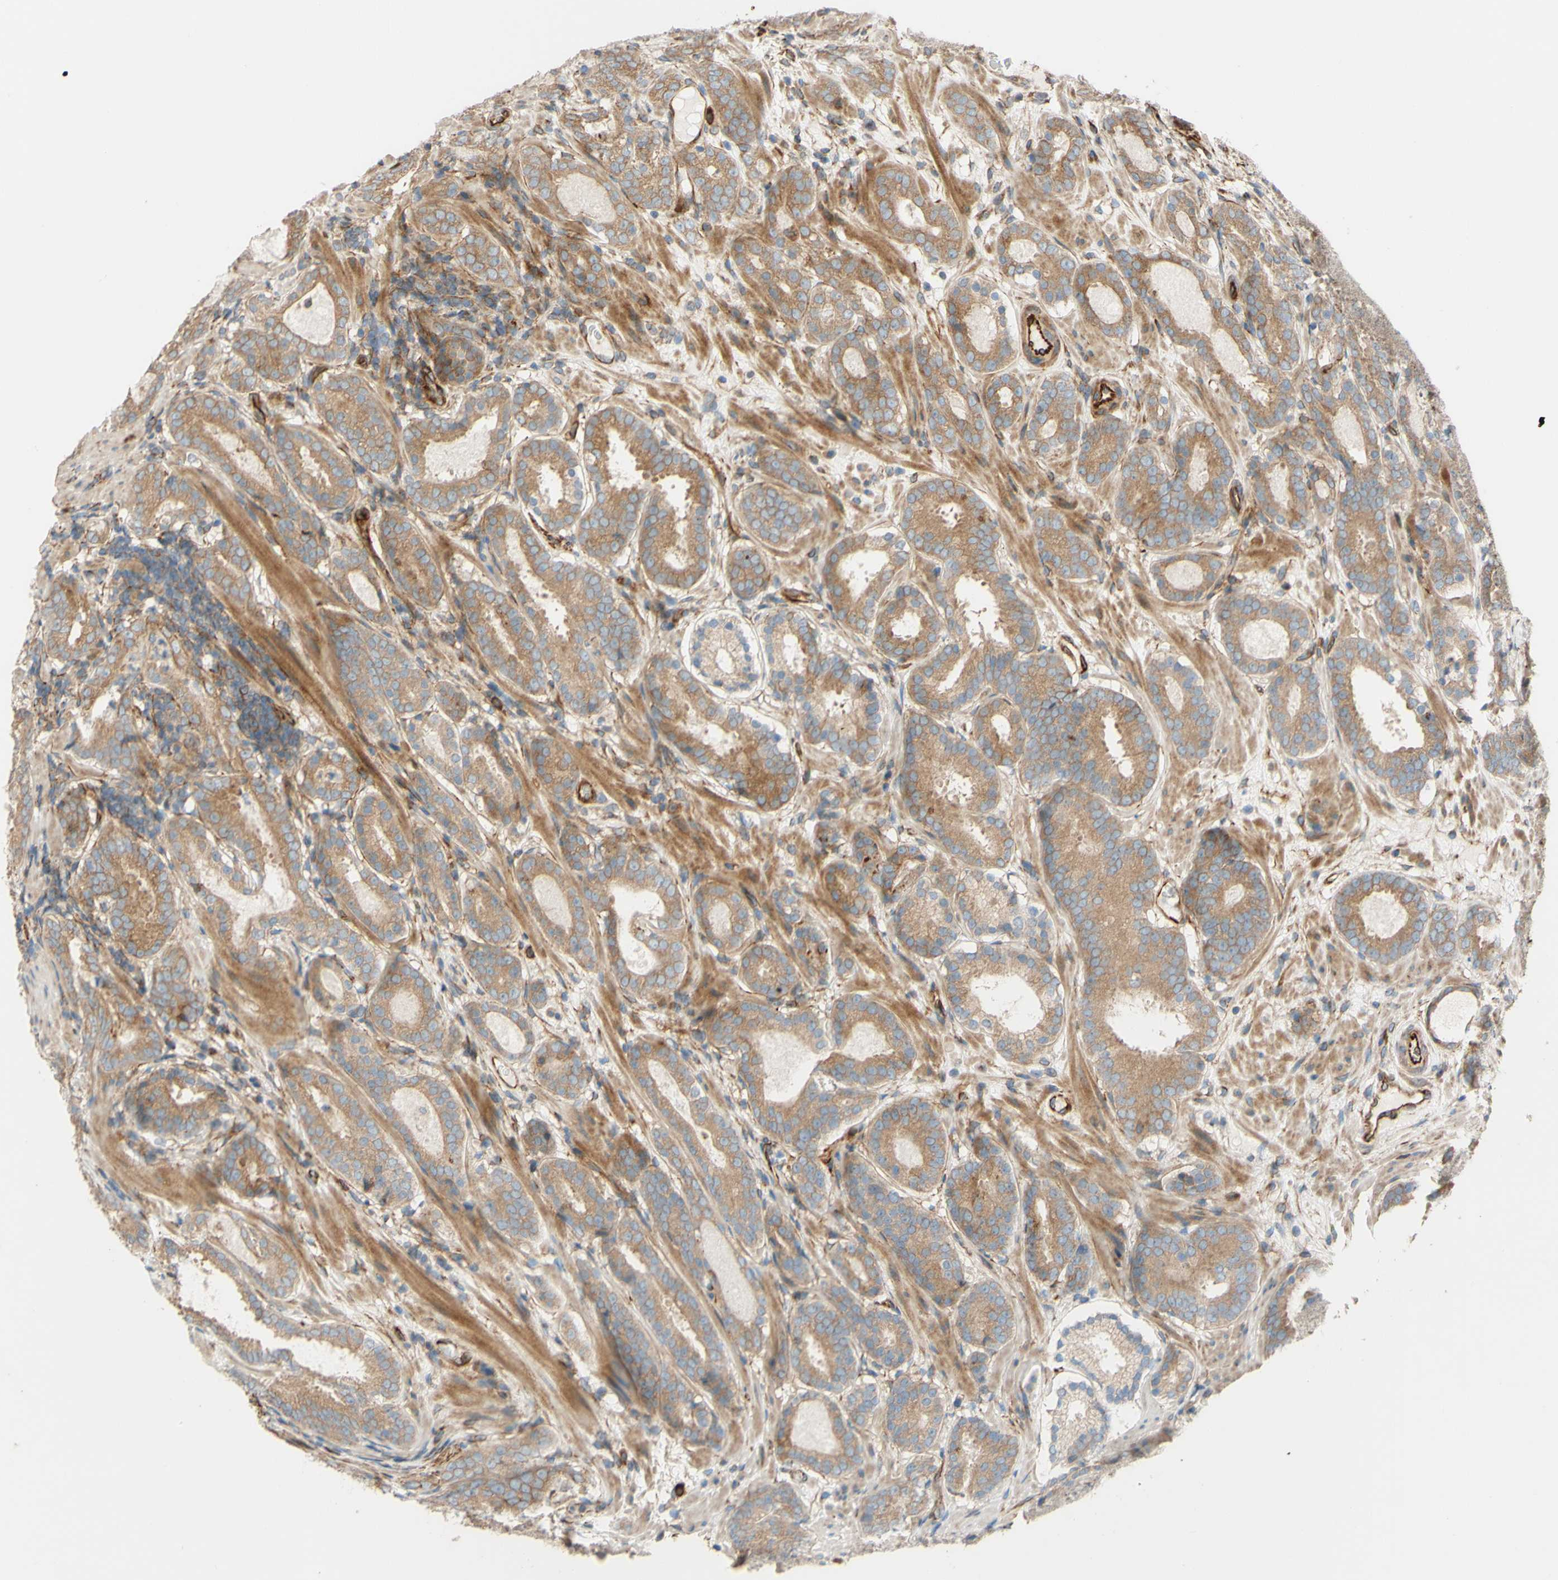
{"staining": {"intensity": "moderate", "quantity": ">75%", "location": "cytoplasmic/membranous"}, "tissue": "prostate cancer", "cell_type": "Tumor cells", "image_type": "cancer", "snomed": [{"axis": "morphology", "description": "Adenocarcinoma, Low grade"}, {"axis": "topography", "description": "Prostate"}], "caption": "Low-grade adenocarcinoma (prostate) stained for a protein (brown) exhibits moderate cytoplasmic/membranous positive expression in approximately >75% of tumor cells.", "gene": "C1orf43", "patient": {"sex": "male", "age": 69}}